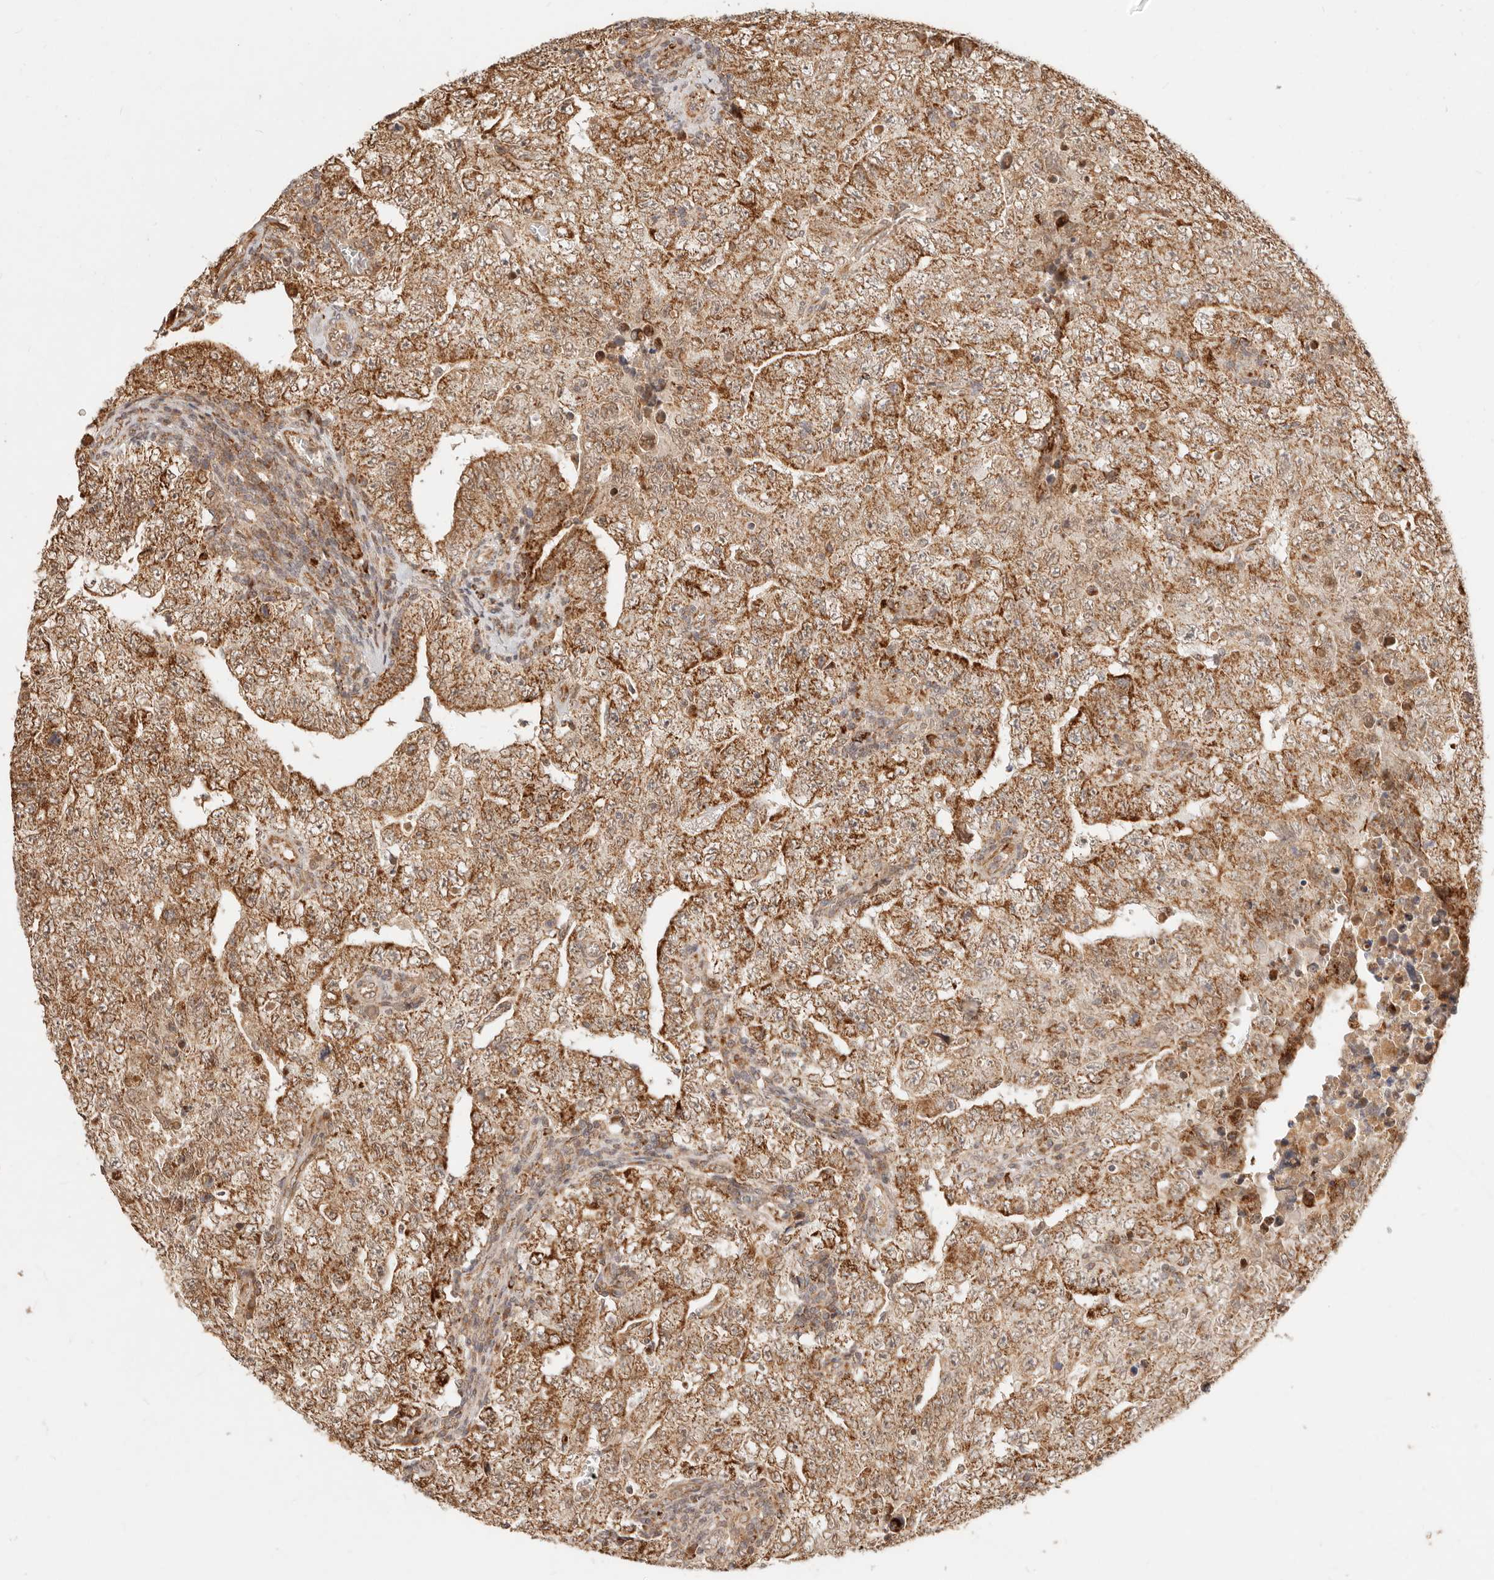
{"staining": {"intensity": "strong", "quantity": ">75%", "location": "cytoplasmic/membranous"}, "tissue": "testis cancer", "cell_type": "Tumor cells", "image_type": "cancer", "snomed": [{"axis": "morphology", "description": "Carcinoma, Embryonal, NOS"}, {"axis": "topography", "description": "Testis"}], "caption": "IHC micrograph of human testis cancer (embryonal carcinoma) stained for a protein (brown), which exhibits high levels of strong cytoplasmic/membranous staining in approximately >75% of tumor cells.", "gene": "TIMM17A", "patient": {"sex": "male", "age": 26}}